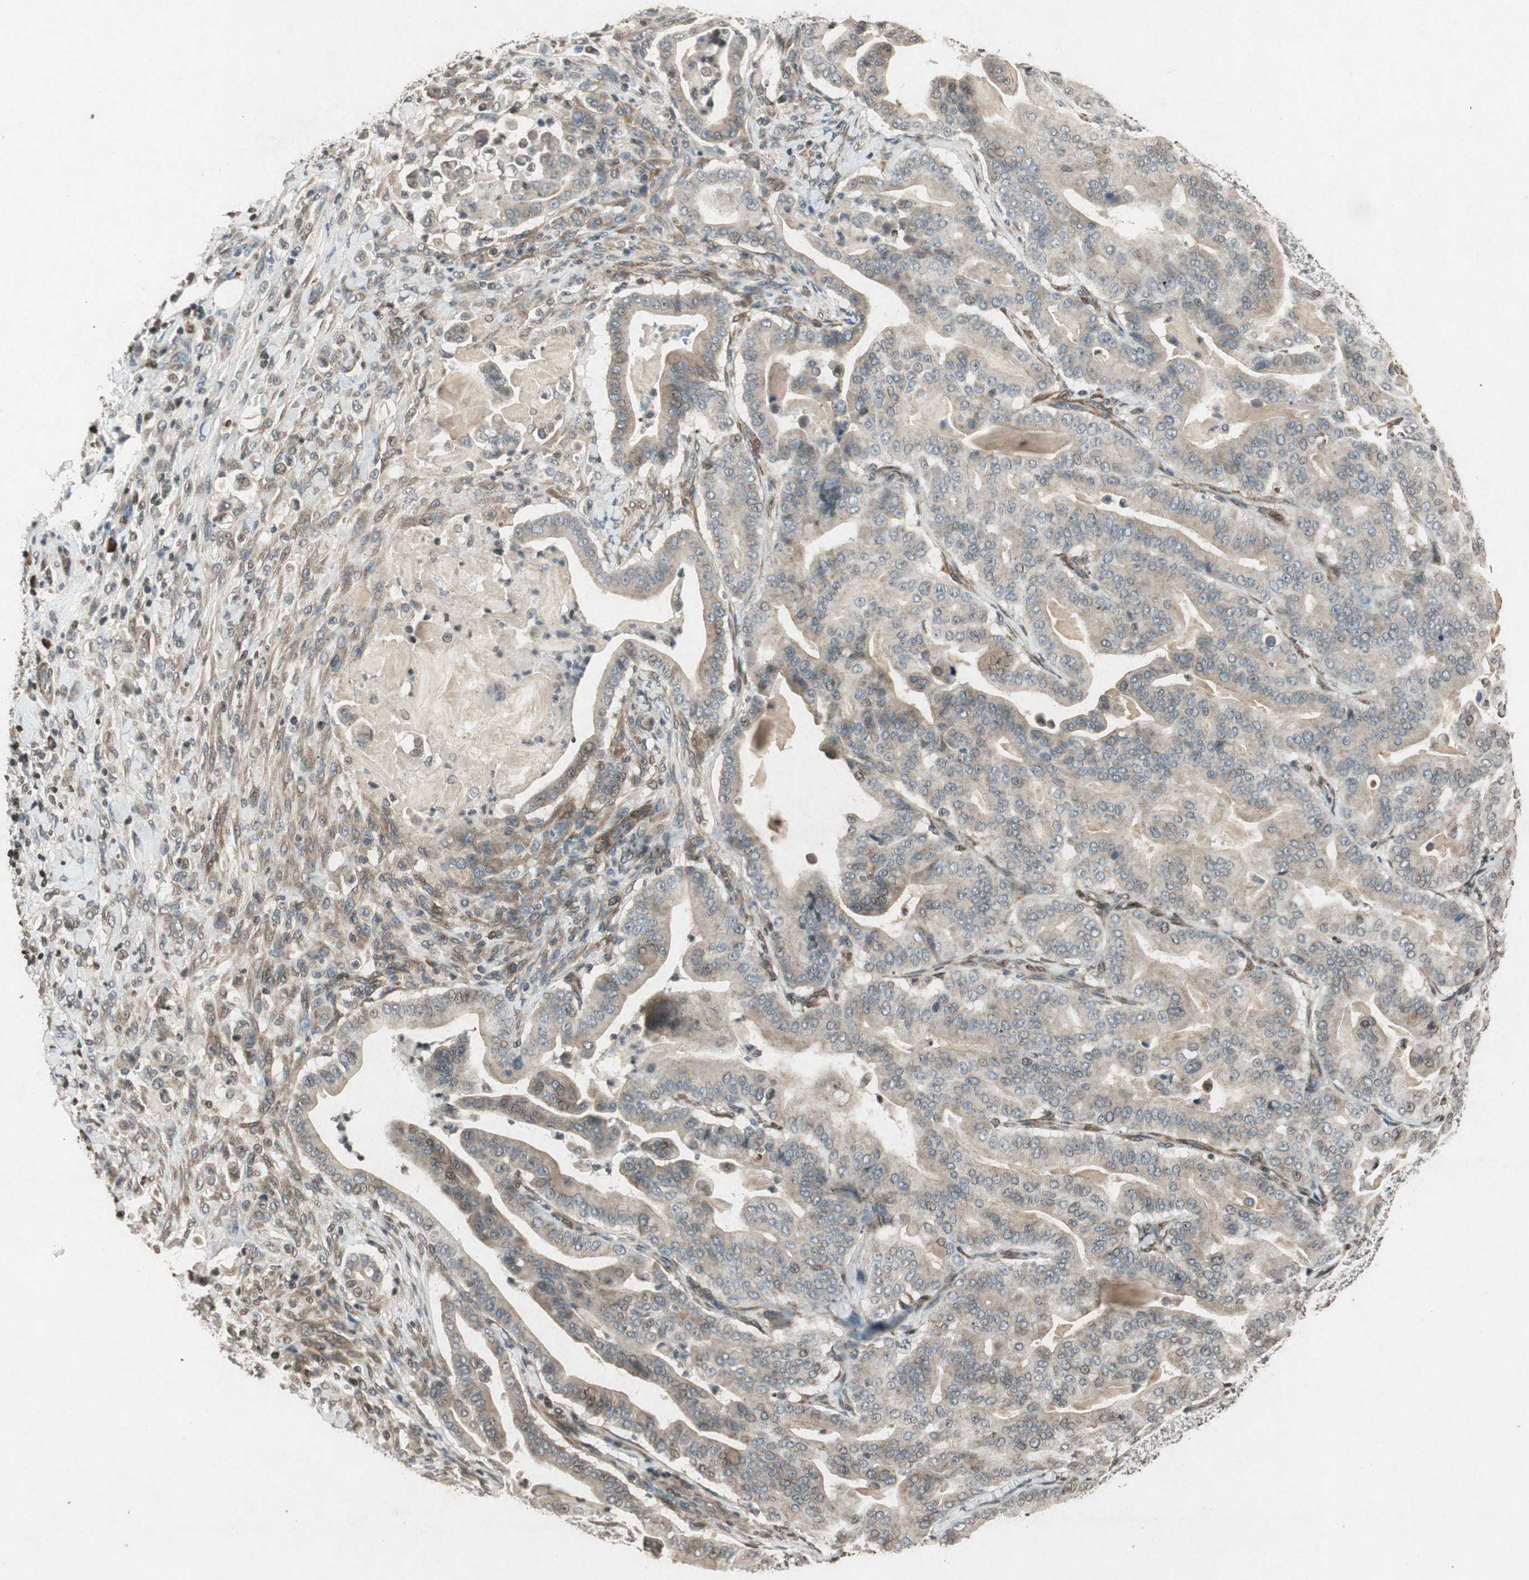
{"staining": {"intensity": "weak", "quantity": ">75%", "location": "cytoplasmic/membranous"}, "tissue": "pancreatic cancer", "cell_type": "Tumor cells", "image_type": "cancer", "snomed": [{"axis": "morphology", "description": "Adenocarcinoma, NOS"}, {"axis": "topography", "description": "Pancreas"}], "caption": "The image reveals immunohistochemical staining of pancreatic cancer. There is weak cytoplasmic/membranous positivity is identified in about >75% of tumor cells.", "gene": "PRKG1", "patient": {"sex": "male", "age": 63}}